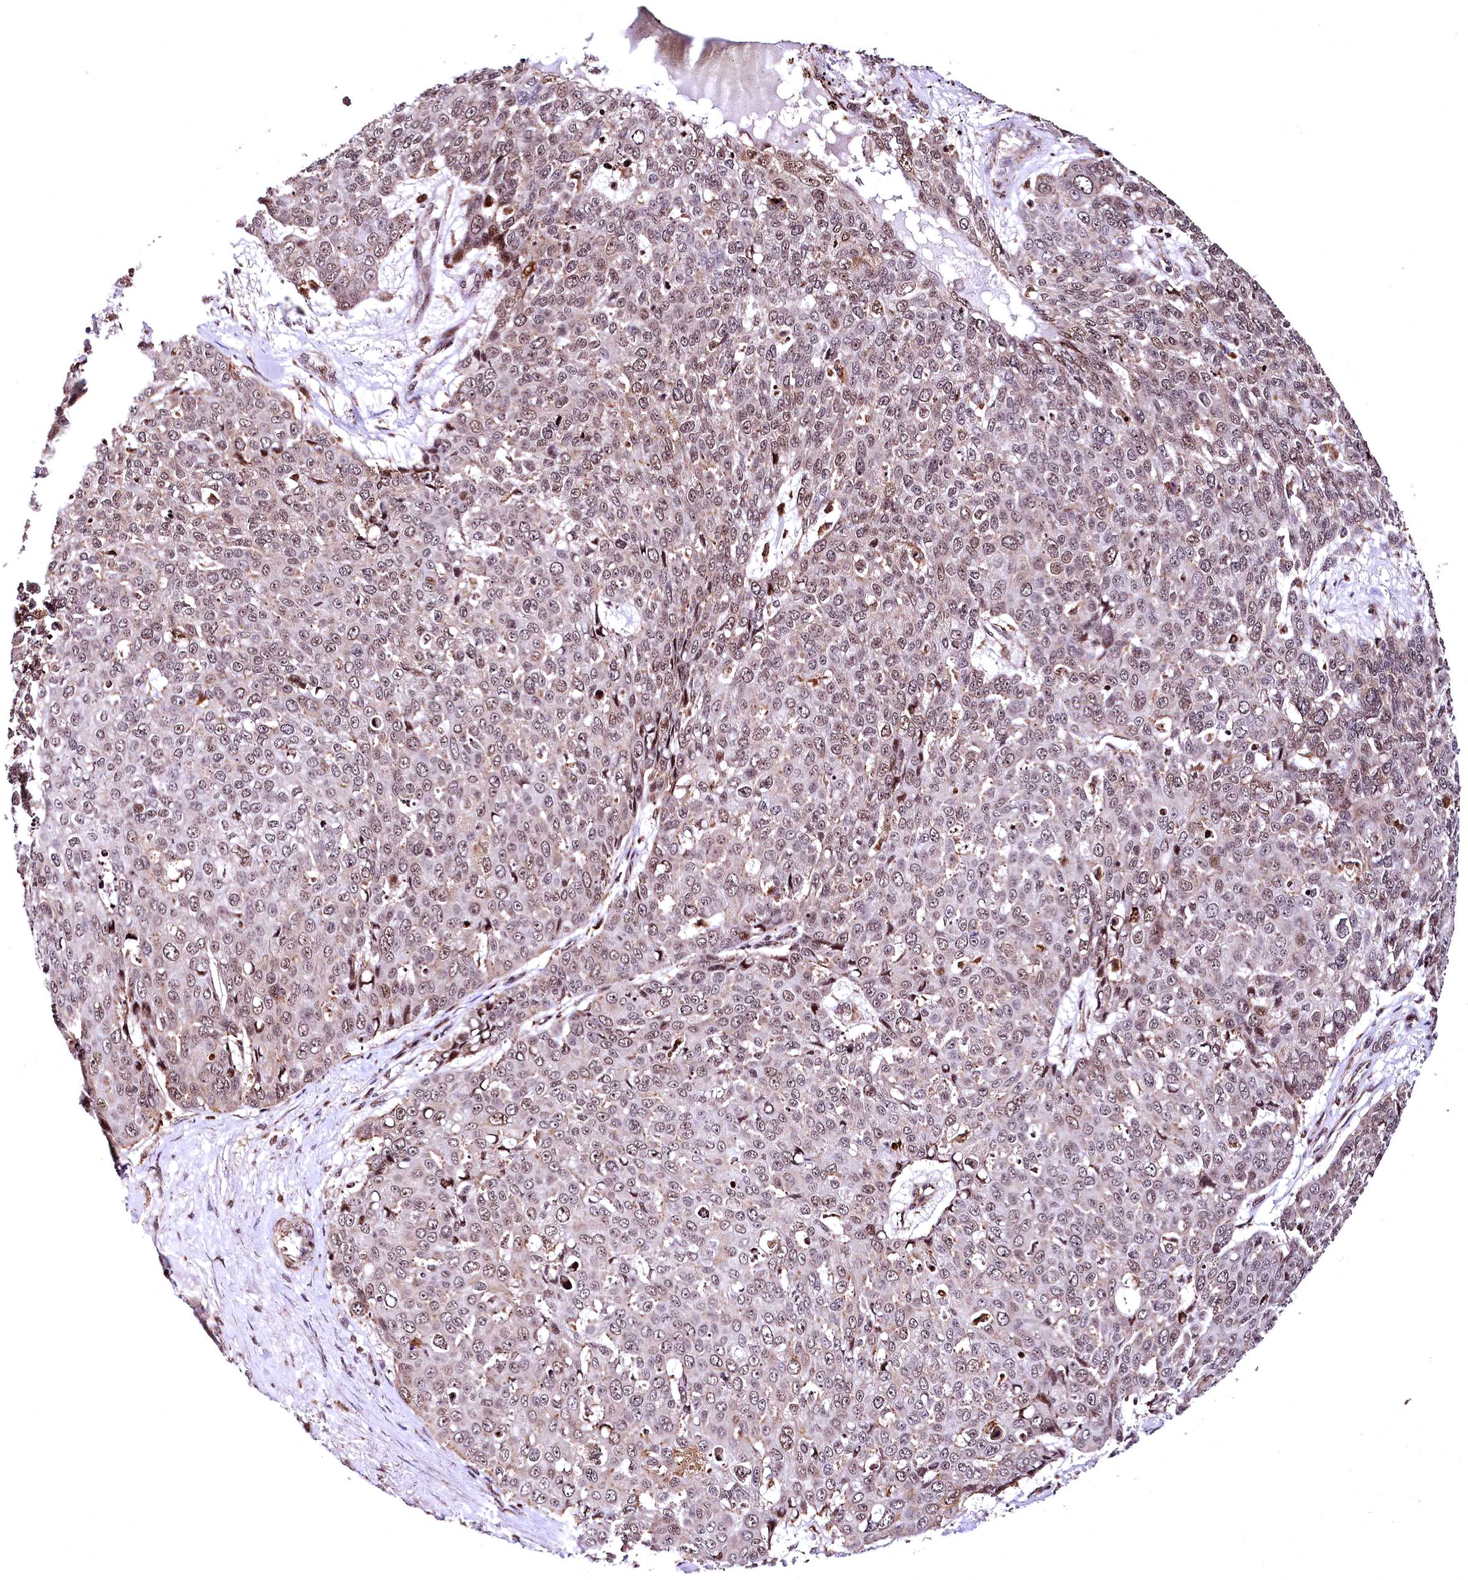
{"staining": {"intensity": "weak", "quantity": ">75%", "location": "nuclear"}, "tissue": "skin cancer", "cell_type": "Tumor cells", "image_type": "cancer", "snomed": [{"axis": "morphology", "description": "Squamous cell carcinoma, NOS"}, {"axis": "topography", "description": "Skin"}], "caption": "Protein analysis of skin cancer (squamous cell carcinoma) tissue exhibits weak nuclear staining in about >75% of tumor cells.", "gene": "PDS5B", "patient": {"sex": "male", "age": 71}}